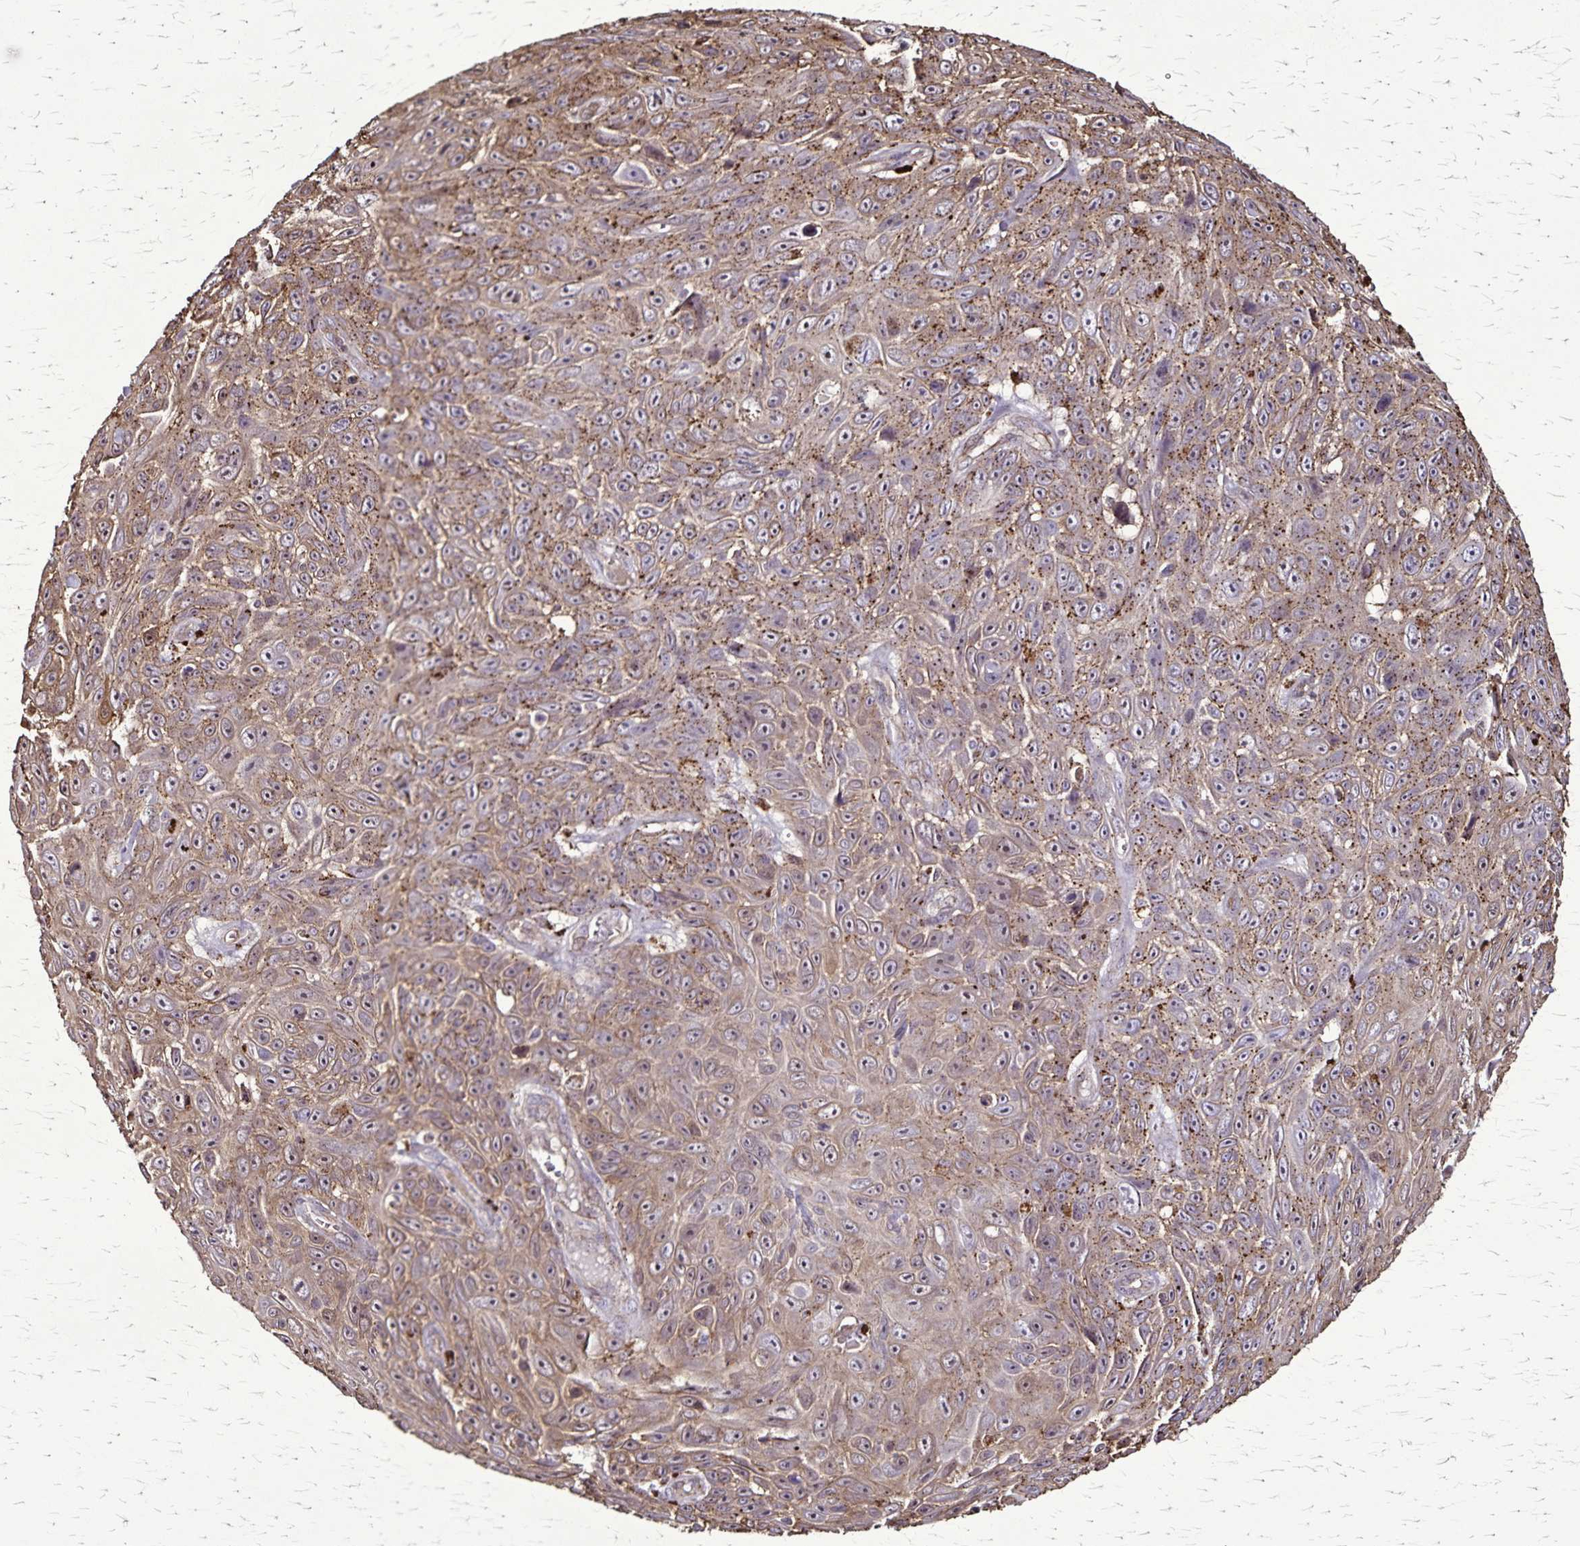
{"staining": {"intensity": "moderate", "quantity": "25%-75%", "location": "cytoplasmic/membranous,nuclear"}, "tissue": "skin cancer", "cell_type": "Tumor cells", "image_type": "cancer", "snomed": [{"axis": "morphology", "description": "Squamous cell carcinoma, NOS"}, {"axis": "topography", "description": "Skin"}], "caption": "Immunohistochemical staining of human skin squamous cell carcinoma displays medium levels of moderate cytoplasmic/membranous and nuclear protein staining in approximately 25%-75% of tumor cells. Immunohistochemistry (ihc) stains the protein of interest in brown and the nuclei are stained blue.", "gene": "CHMP1B", "patient": {"sex": "male", "age": 82}}